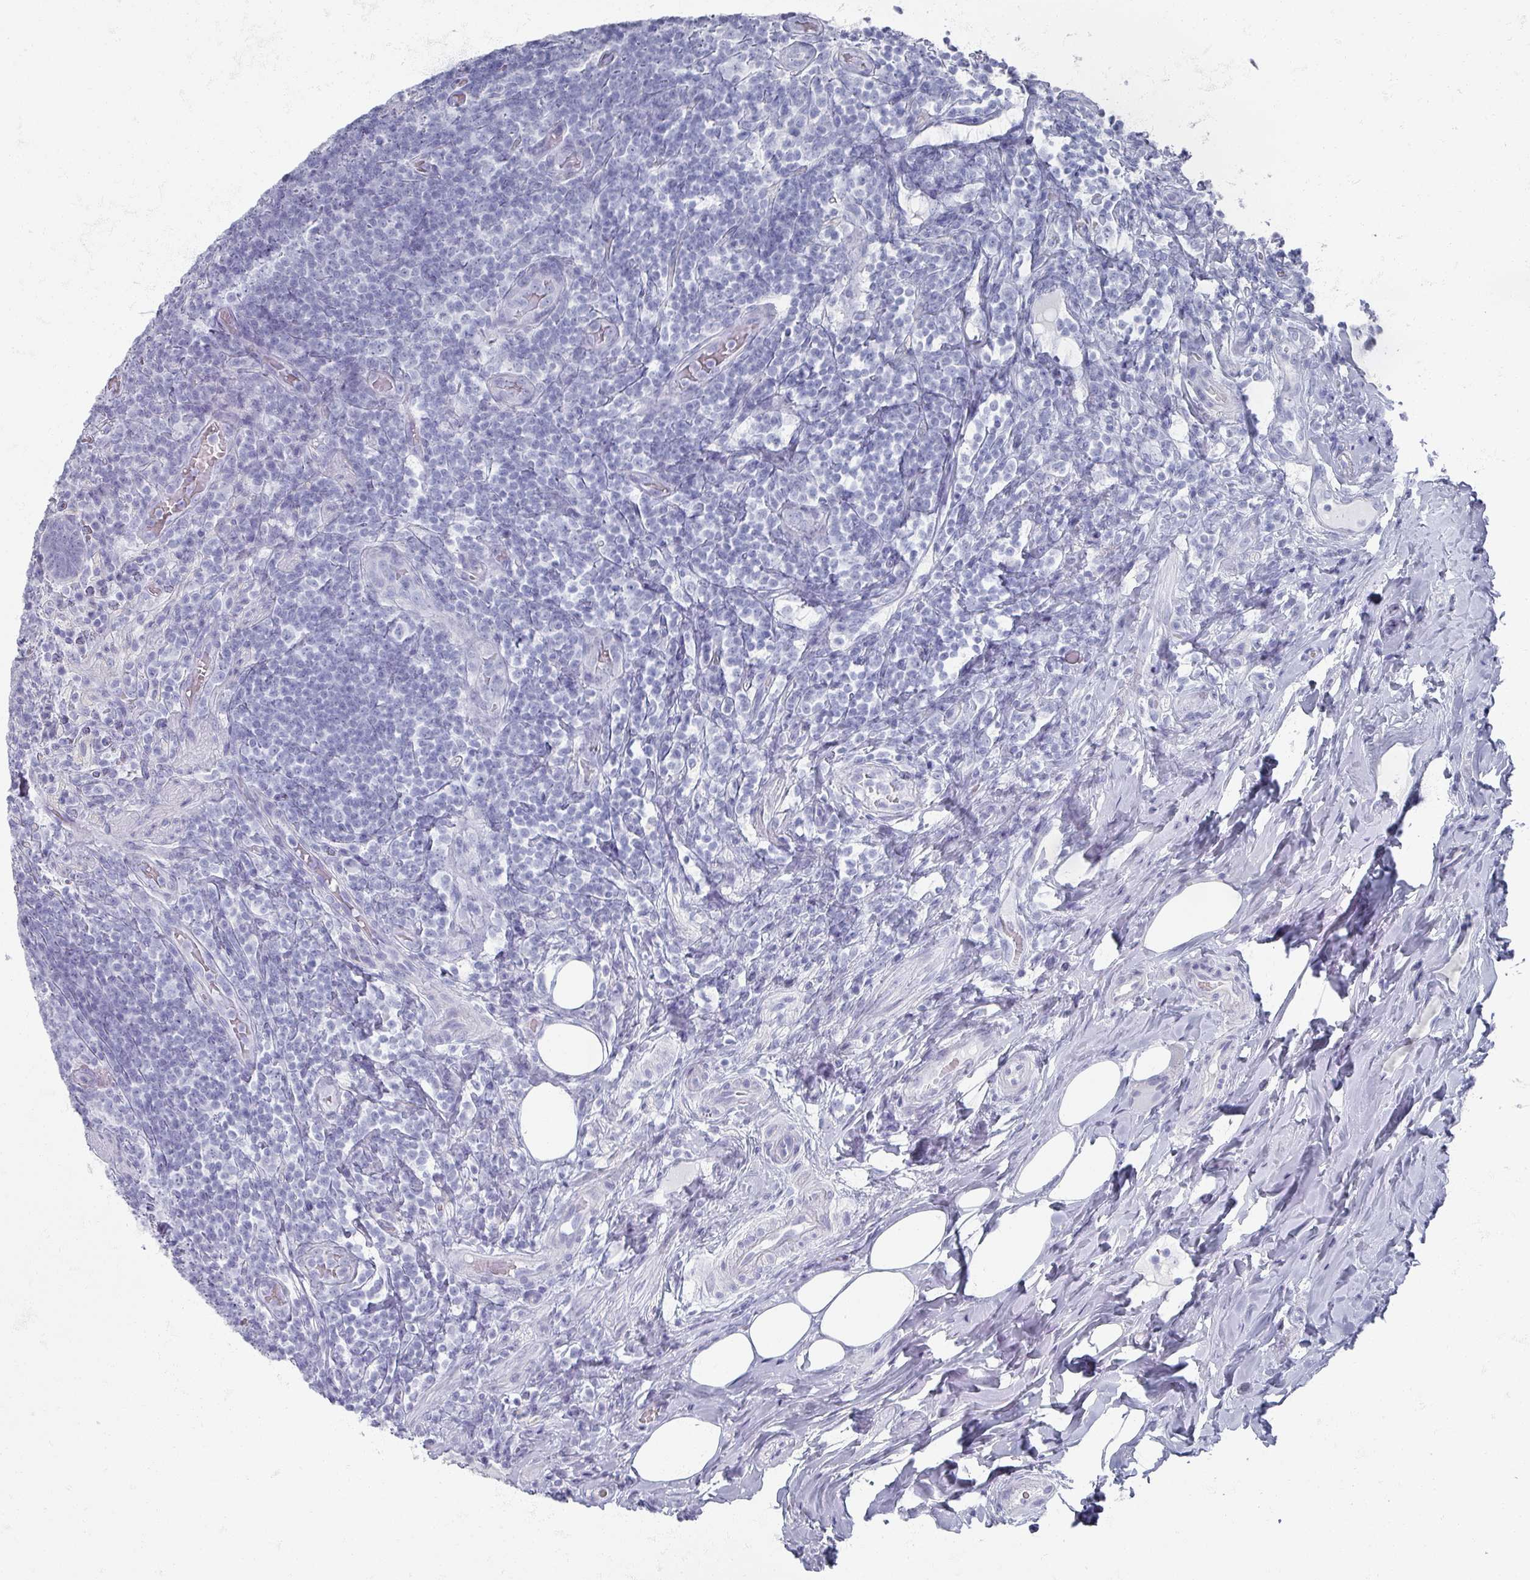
{"staining": {"intensity": "negative", "quantity": "none", "location": "none"}, "tissue": "appendix", "cell_type": "Glandular cells", "image_type": "normal", "snomed": [{"axis": "morphology", "description": "Normal tissue, NOS"}, {"axis": "topography", "description": "Appendix"}], "caption": "This is an IHC image of unremarkable human appendix. There is no positivity in glandular cells.", "gene": "OMG", "patient": {"sex": "female", "age": 43}}